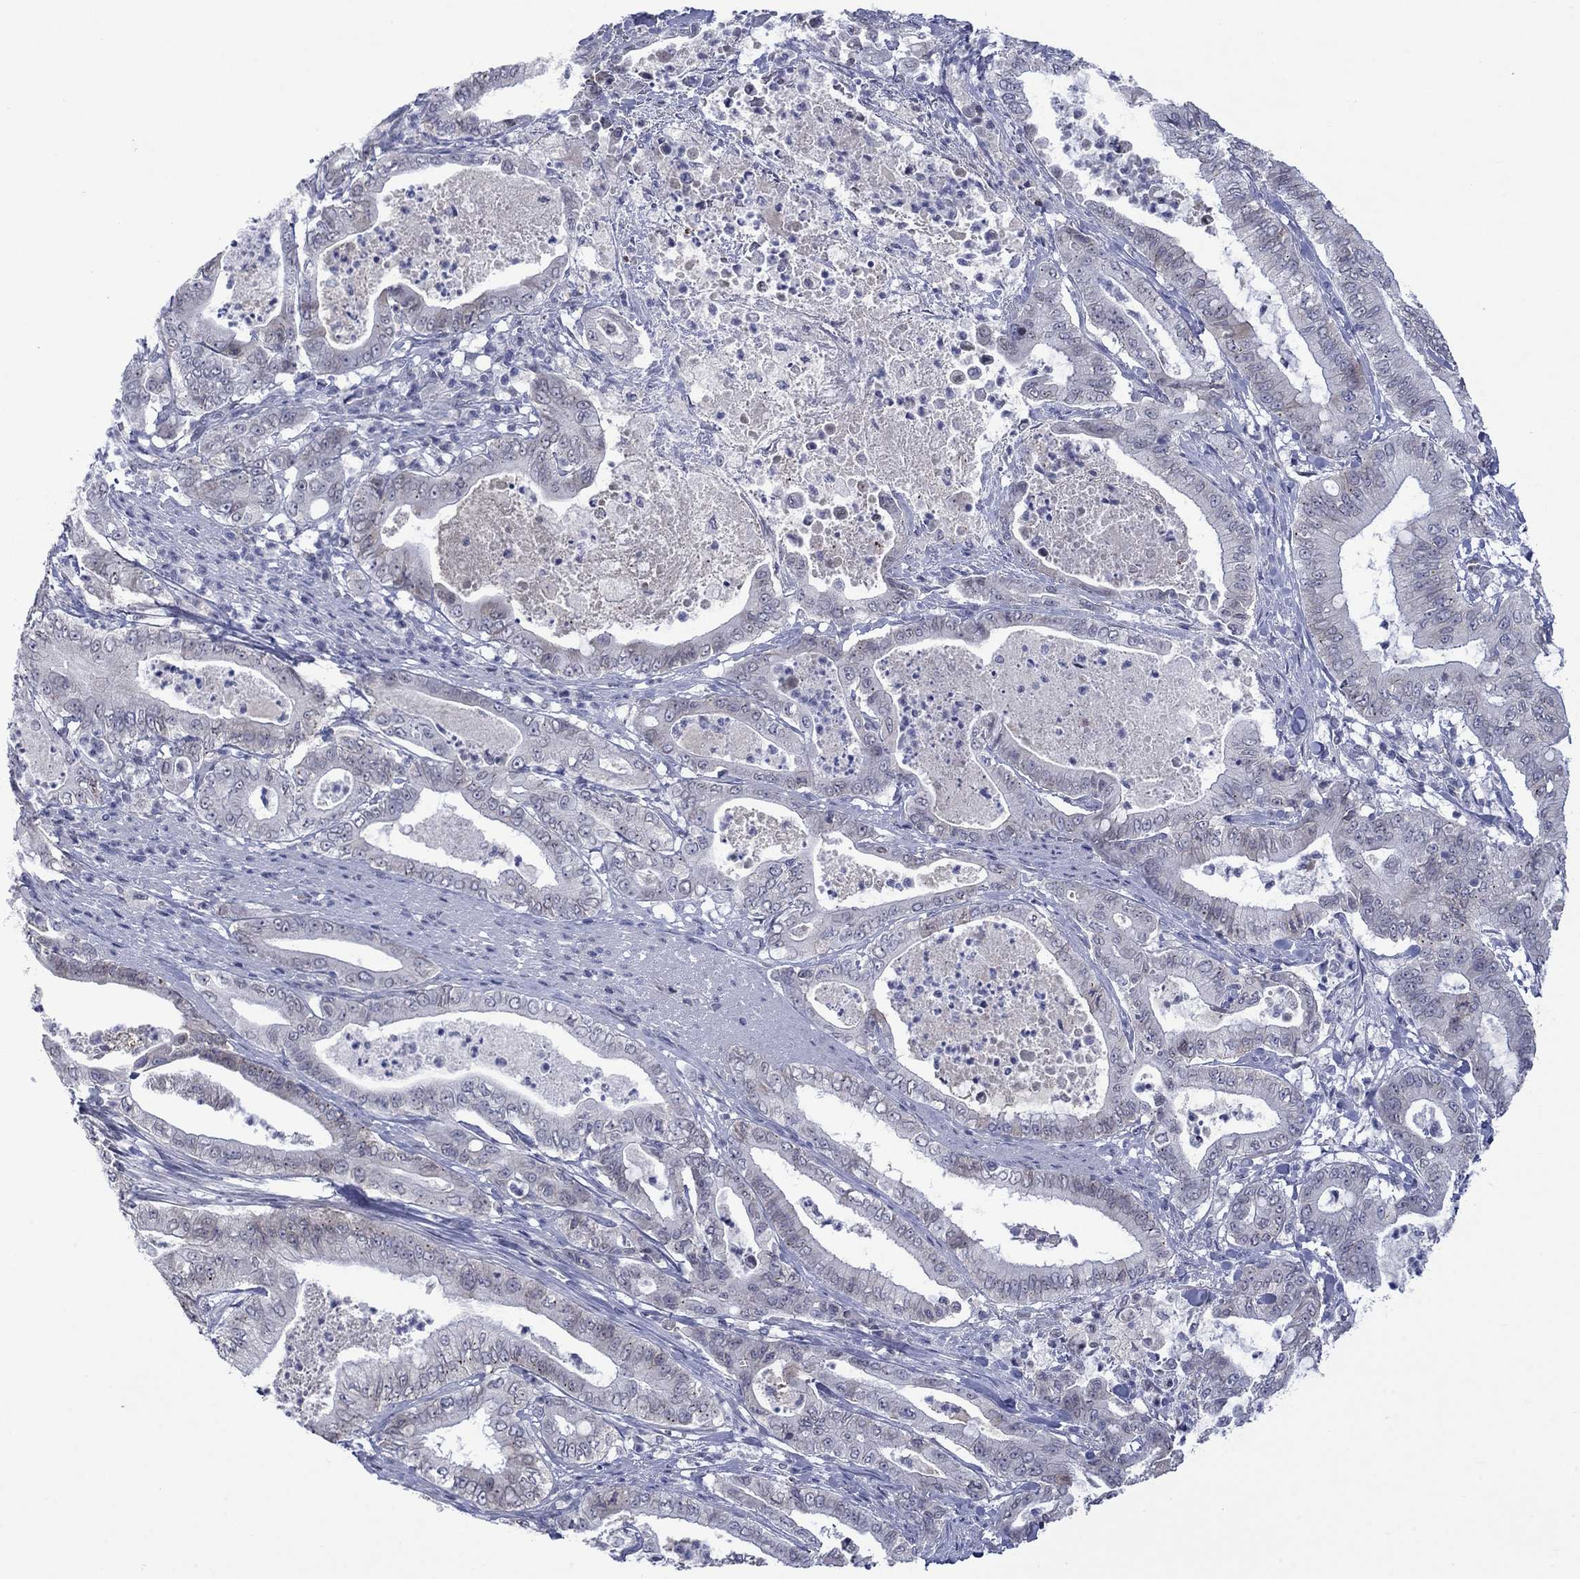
{"staining": {"intensity": "strong", "quantity": "<25%", "location": "cytoplasmic/membranous"}, "tissue": "pancreatic cancer", "cell_type": "Tumor cells", "image_type": "cancer", "snomed": [{"axis": "morphology", "description": "Adenocarcinoma, NOS"}, {"axis": "topography", "description": "Pancreas"}], "caption": "Tumor cells show strong cytoplasmic/membranous expression in about <25% of cells in pancreatic adenocarcinoma.", "gene": "NSMF", "patient": {"sex": "male", "age": 71}}